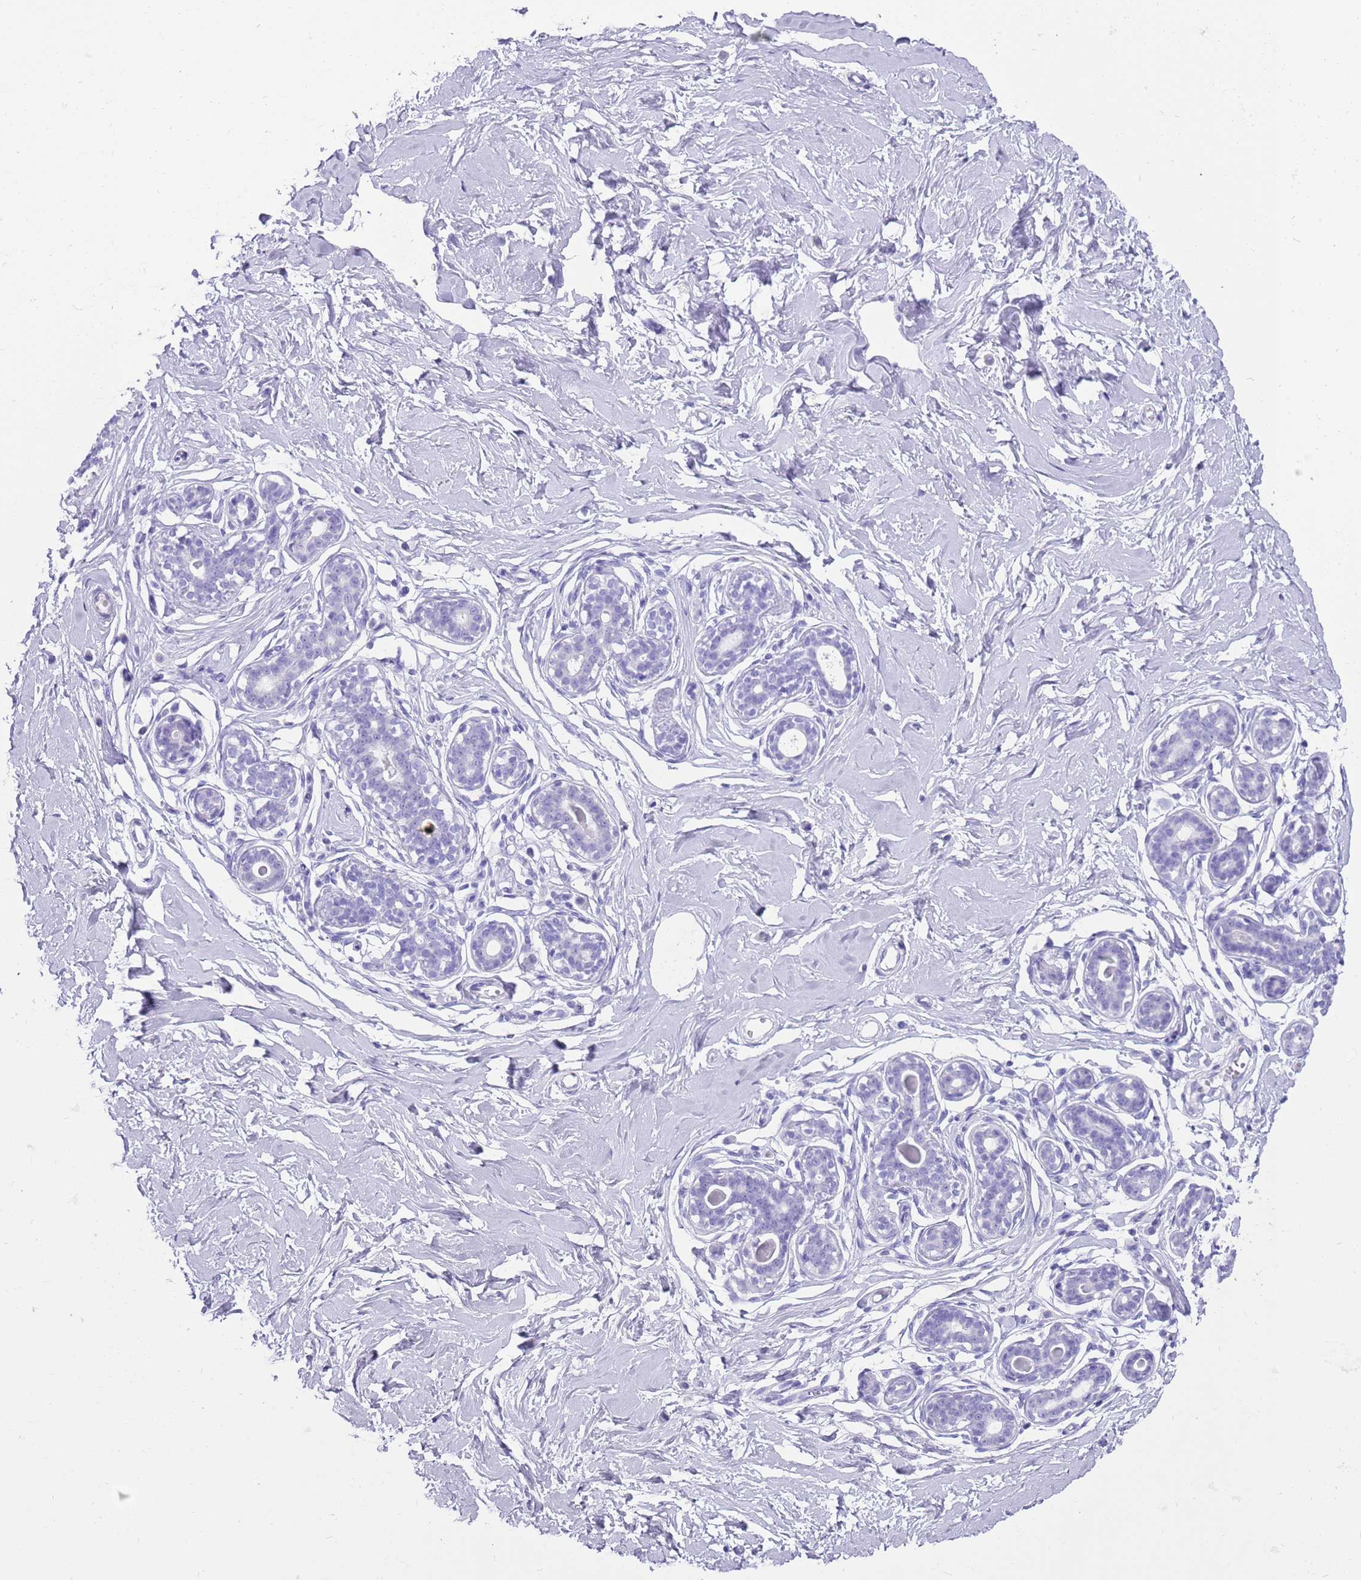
{"staining": {"intensity": "negative", "quantity": "none", "location": "none"}, "tissue": "breast", "cell_type": "Adipocytes", "image_type": "normal", "snomed": [{"axis": "morphology", "description": "Normal tissue, NOS"}, {"axis": "morphology", "description": "Adenoma, NOS"}, {"axis": "topography", "description": "Breast"}], "caption": "Human breast stained for a protein using immunohistochemistry (IHC) displays no positivity in adipocytes.", "gene": "ENSG00000271254", "patient": {"sex": "female", "age": 23}}